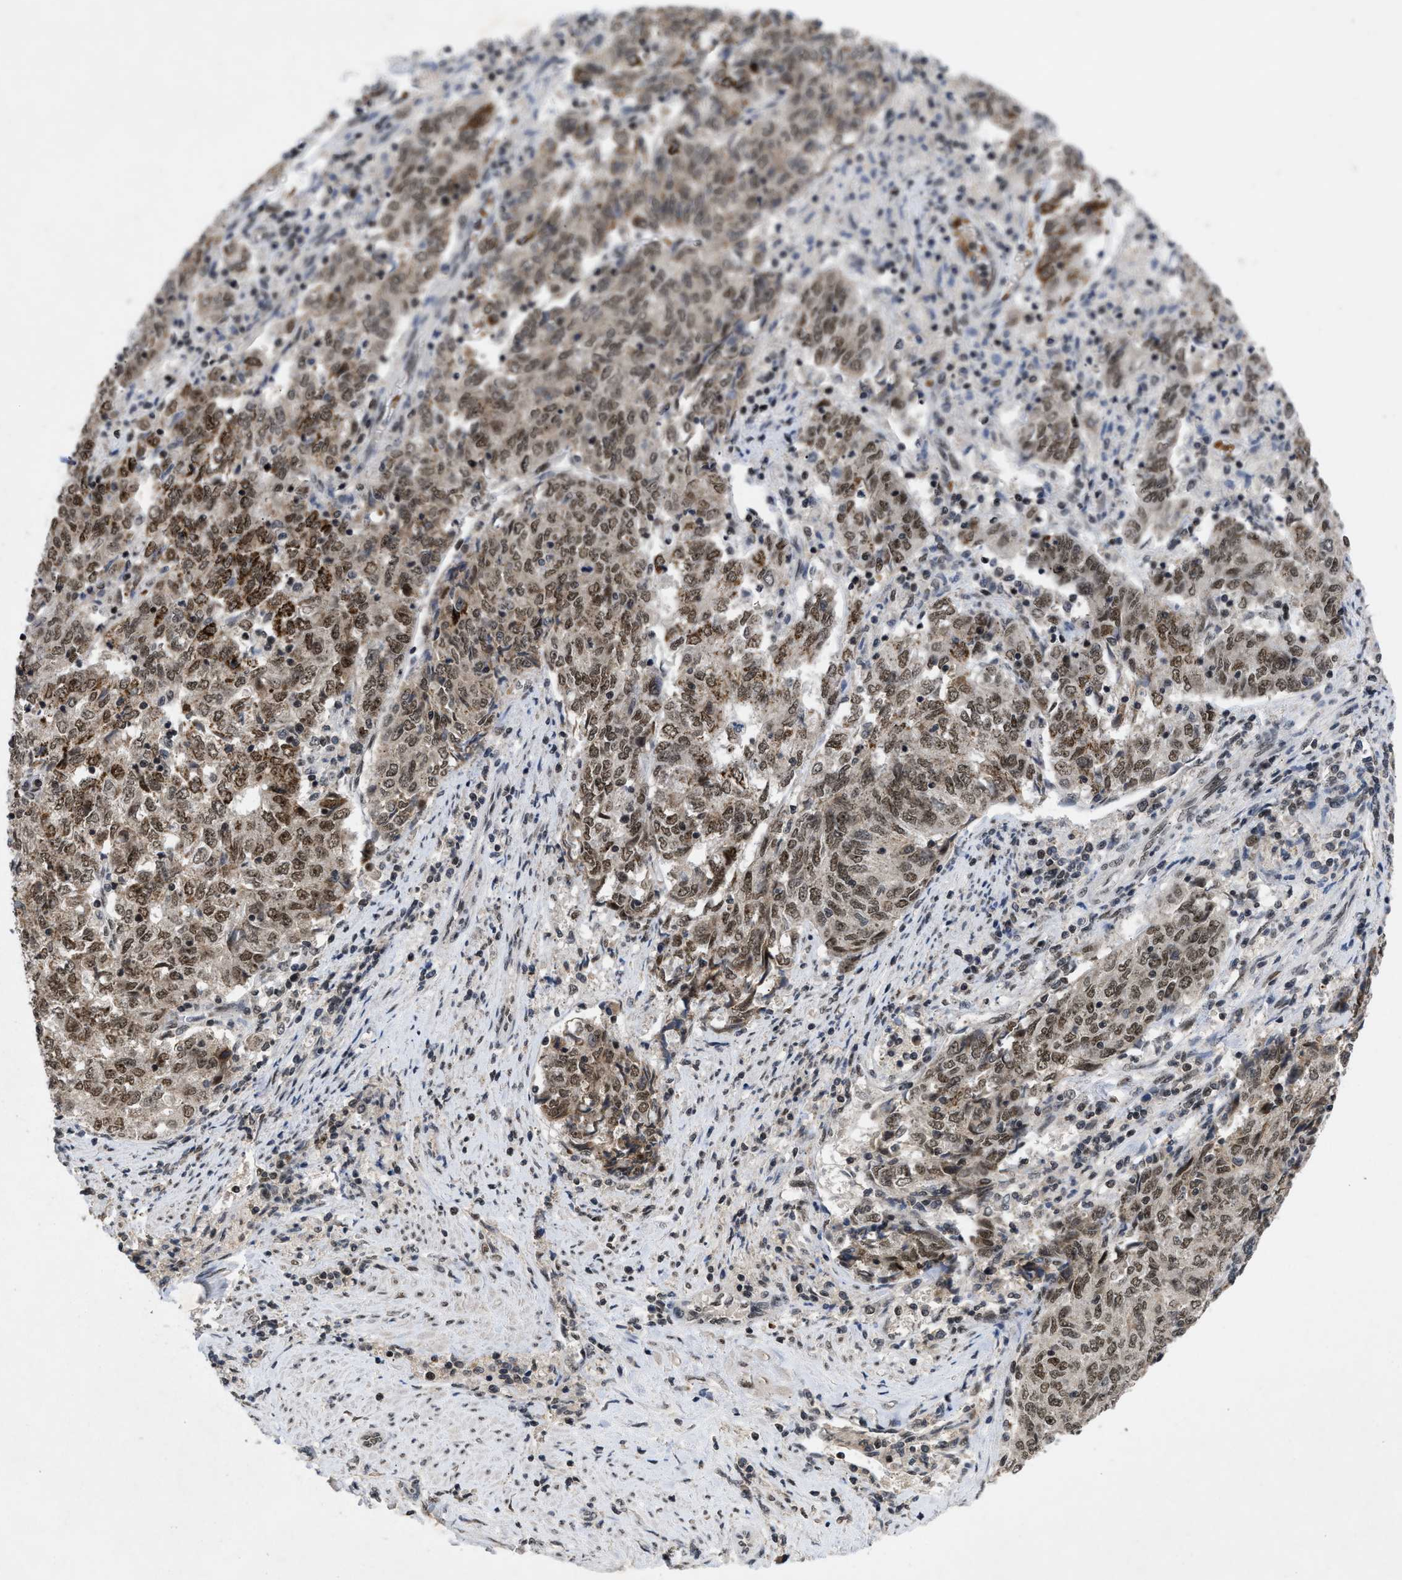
{"staining": {"intensity": "moderate", "quantity": ">75%", "location": "nuclear"}, "tissue": "endometrial cancer", "cell_type": "Tumor cells", "image_type": "cancer", "snomed": [{"axis": "morphology", "description": "Adenocarcinoma, NOS"}, {"axis": "topography", "description": "Endometrium"}], "caption": "This is a micrograph of immunohistochemistry (IHC) staining of endometrial cancer (adenocarcinoma), which shows moderate staining in the nuclear of tumor cells.", "gene": "ZNF346", "patient": {"sex": "female", "age": 80}}